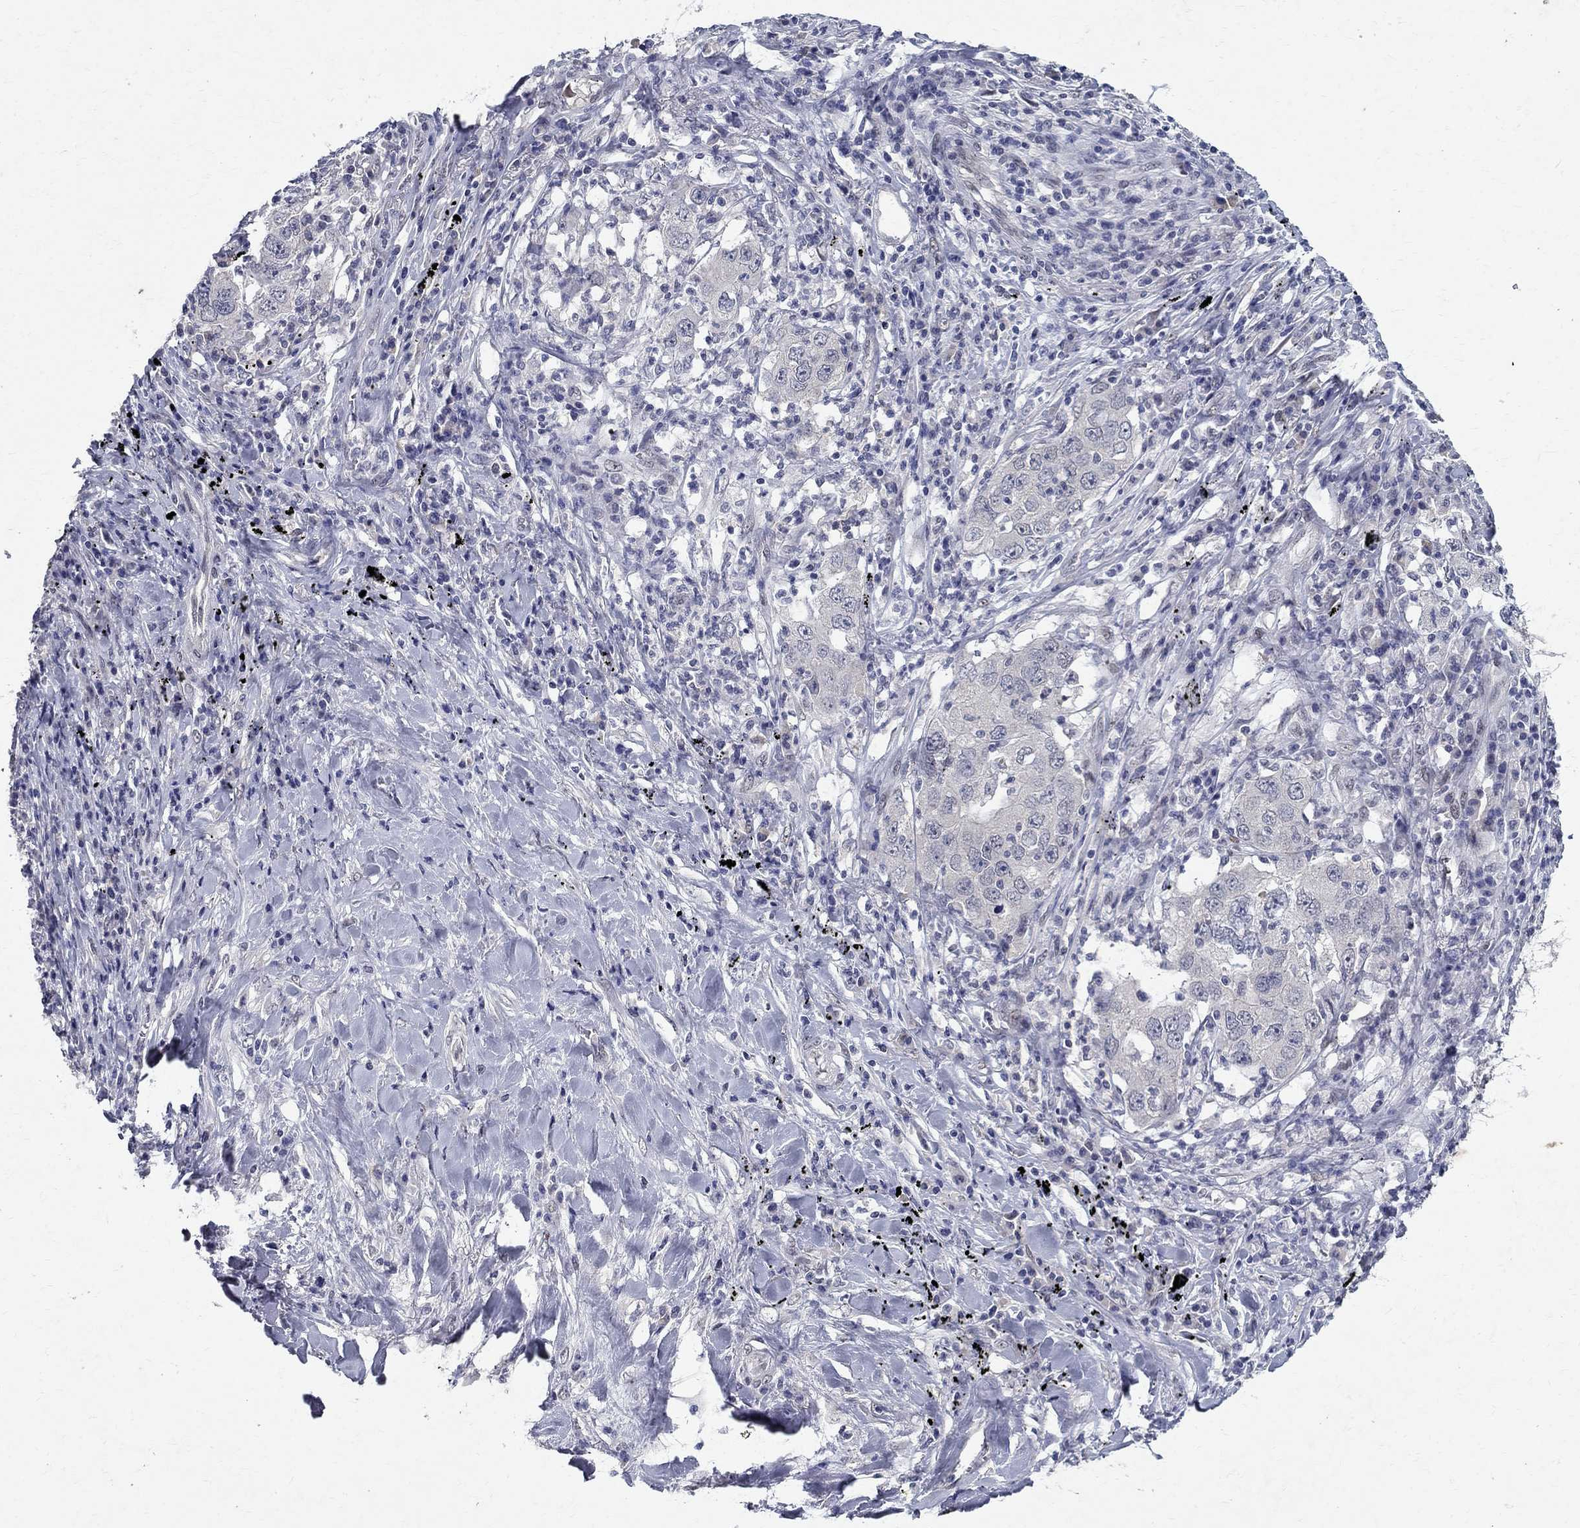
{"staining": {"intensity": "negative", "quantity": "none", "location": "none"}, "tissue": "lung cancer", "cell_type": "Tumor cells", "image_type": "cancer", "snomed": [{"axis": "morphology", "description": "Adenocarcinoma, NOS"}, {"axis": "topography", "description": "Lung"}], "caption": "DAB (3,3'-diaminobenzidine) immunohistochemical staining of lung adenocarcinoma reveals no significant staining in tumor cells.", "gene": "RBFOX1", "patient": {"sex": "male", "age": 73}}